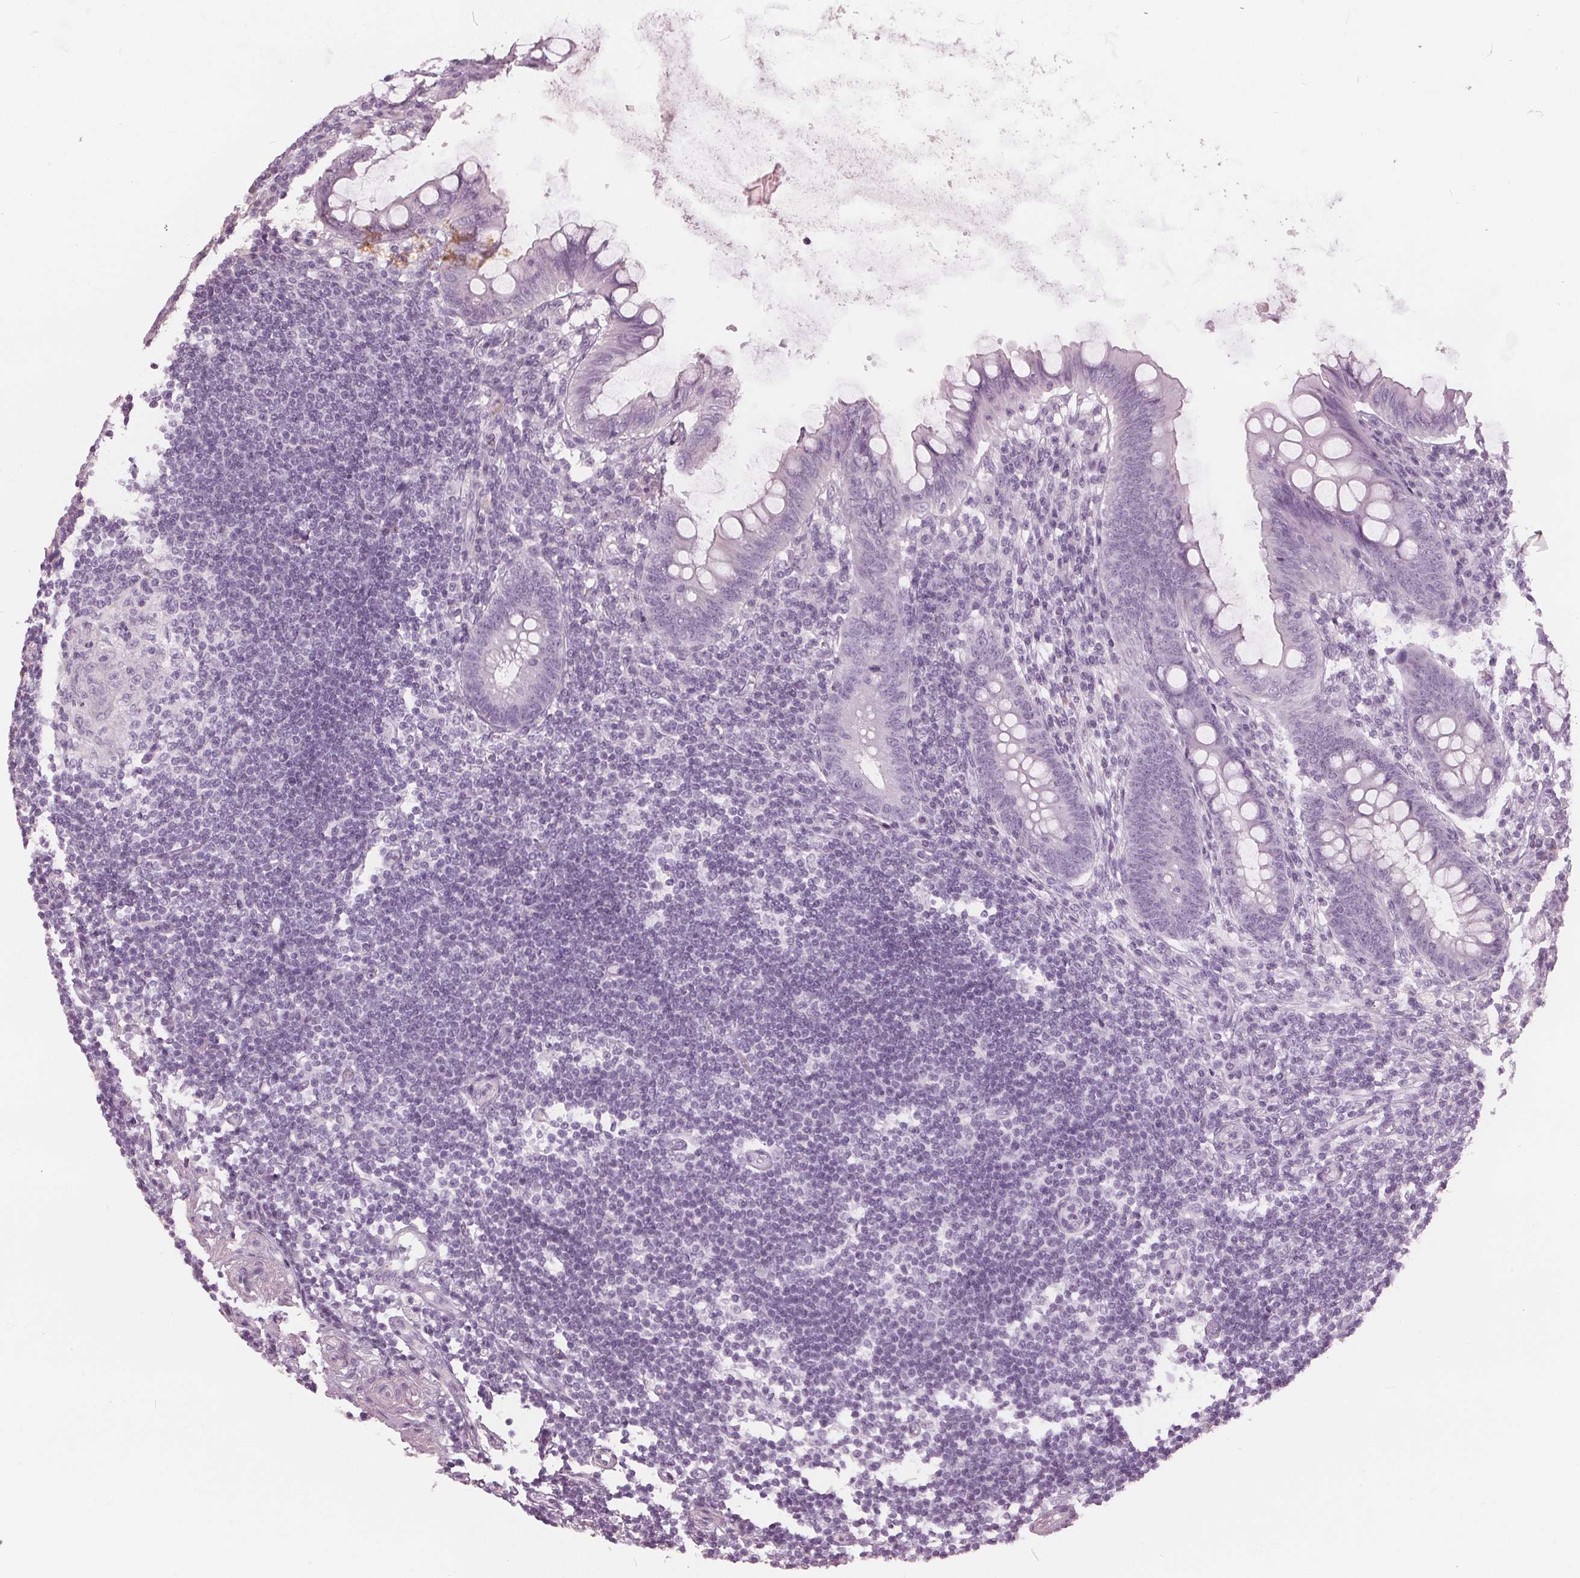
{"staining": {"intensity": "negative", "quantity": "none", "location": "none"}, "tissue": "appendix", "cell_type": "Glandular cells", "image_type": "normal", "snomed": [{"axis": "morphology", "description": "Normal tissue, NOS"}, {"axis": "topography", "description": "Appendix"}], "caption": "Human appendix stained for a protein using IHC demonstrates no staining in glandular cells.", "gene": "KLK13", "patient": {"sex": "female", "age": 57}}